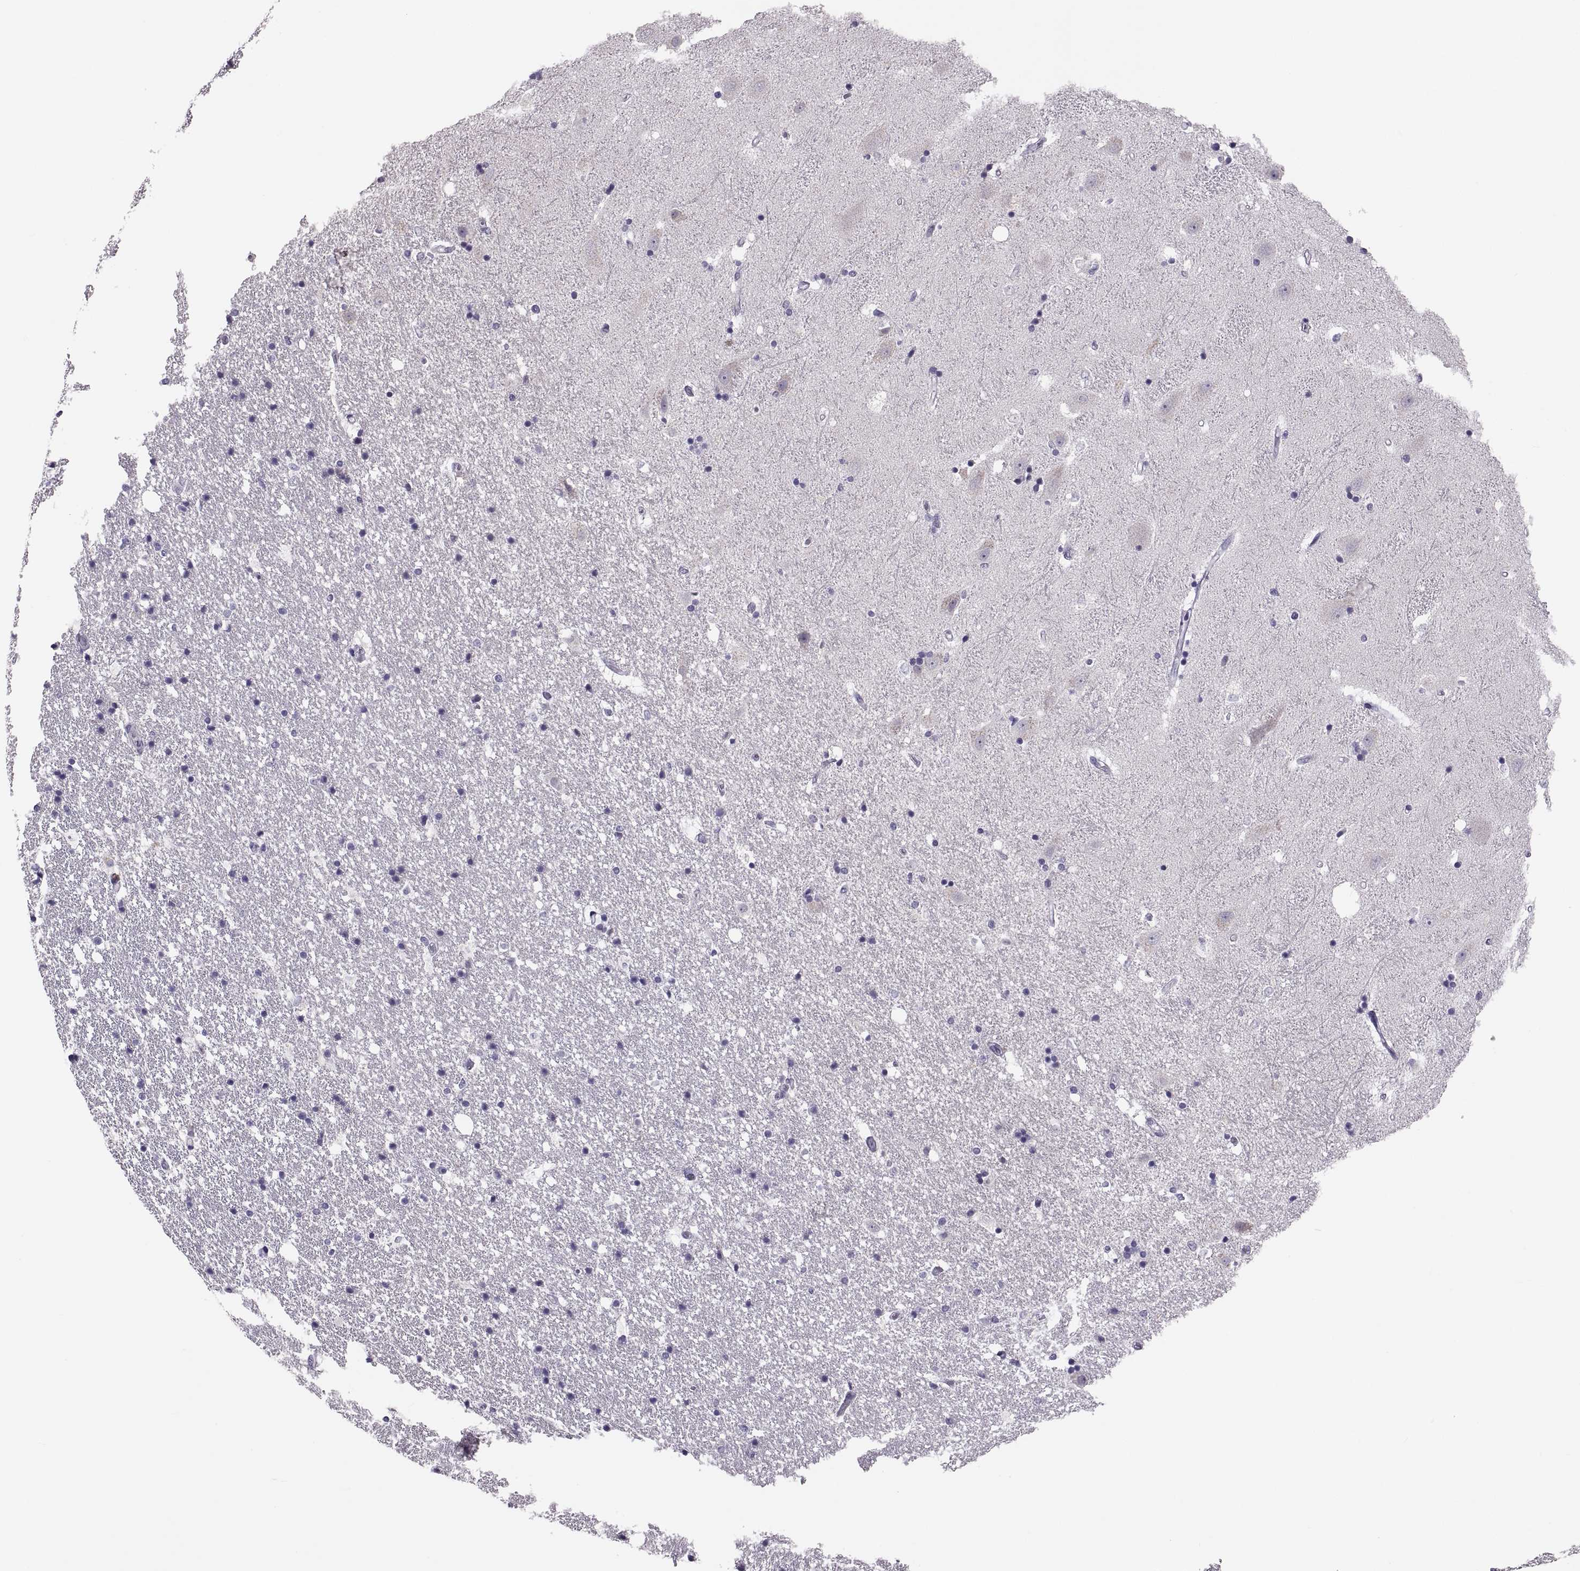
{"staining": {"intensity": "negative", "quantity": "none", "location": "none"}, "tissue": "hippocampus", "cell_type": "Glial cells", "image_type": "normal", "snomed": [{"axis": "morphology", "description": "Normal tissue, NOS"}, {"axis": "topography", "description": "Hippocampus"}], "caption": "Immunohistochemical staining of unremarkable hippocampus demonstrates no significant positivity in glial cells. The staining is performed using DAB brown chromogen with nuclei counter-stained in using hematoxylin.", "gene": "ADH6", "patient": {"sex": "male", "age": 49}}